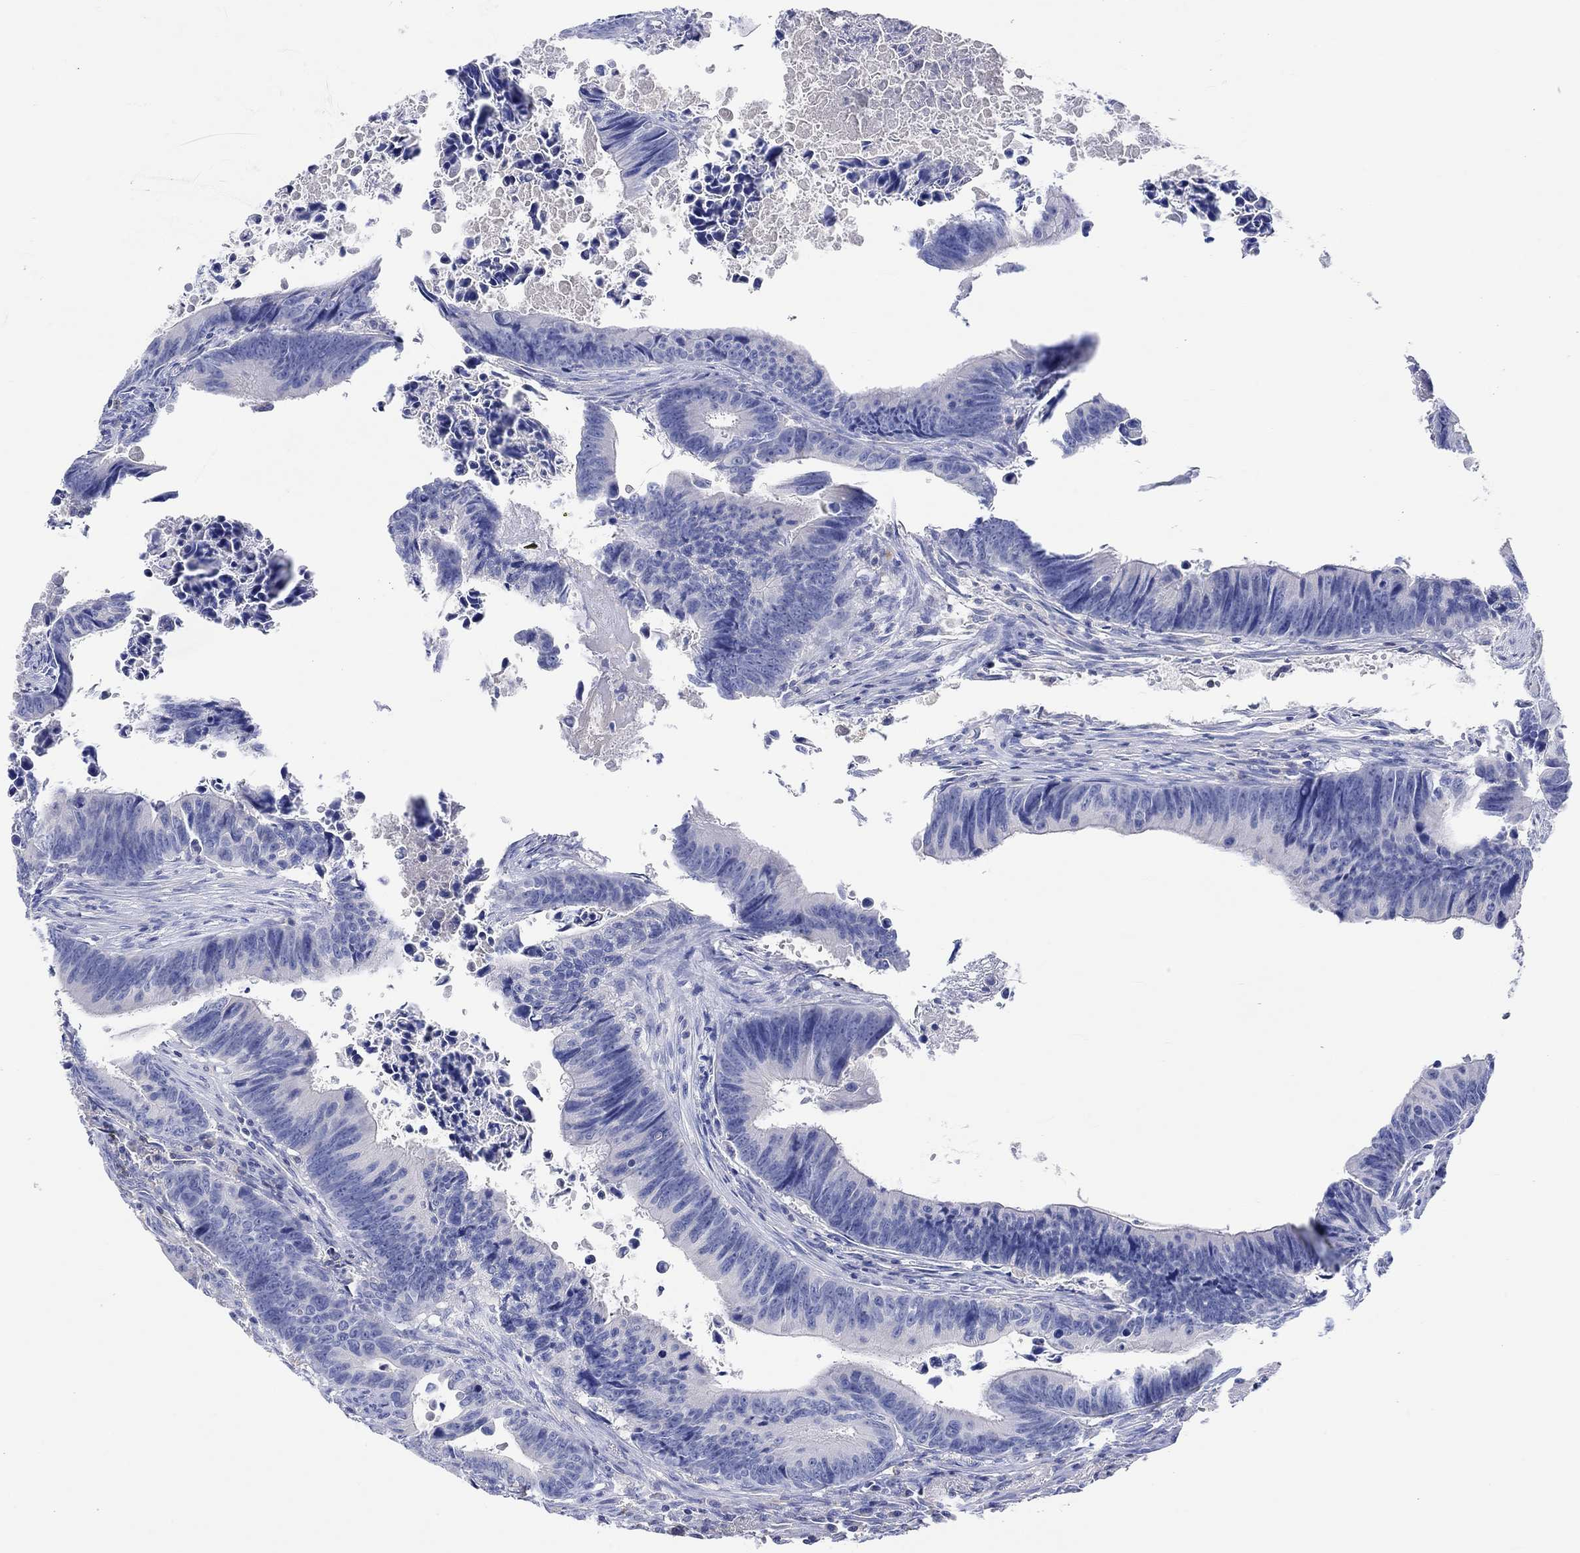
{"staining": {"intensity": "negative", "quantity": "none", "location": "none"}, "tissue": "colorectal cancer", "cell_type": "Tumor cells", "image_type": "cancer", "snomed": [{"axis": "morphology", "description": "Adenocarcinoma, NOS"}, {"axis": "topography", "description": "Colon"}], "caption": "High power microscopy photomicrograph of an immunohistochemistry (IHC) image of colorectal cancer, revealing no significant expression in tumor cells.", "gene": "GCM1", "patient": {"sex": "female", "age": 87}}